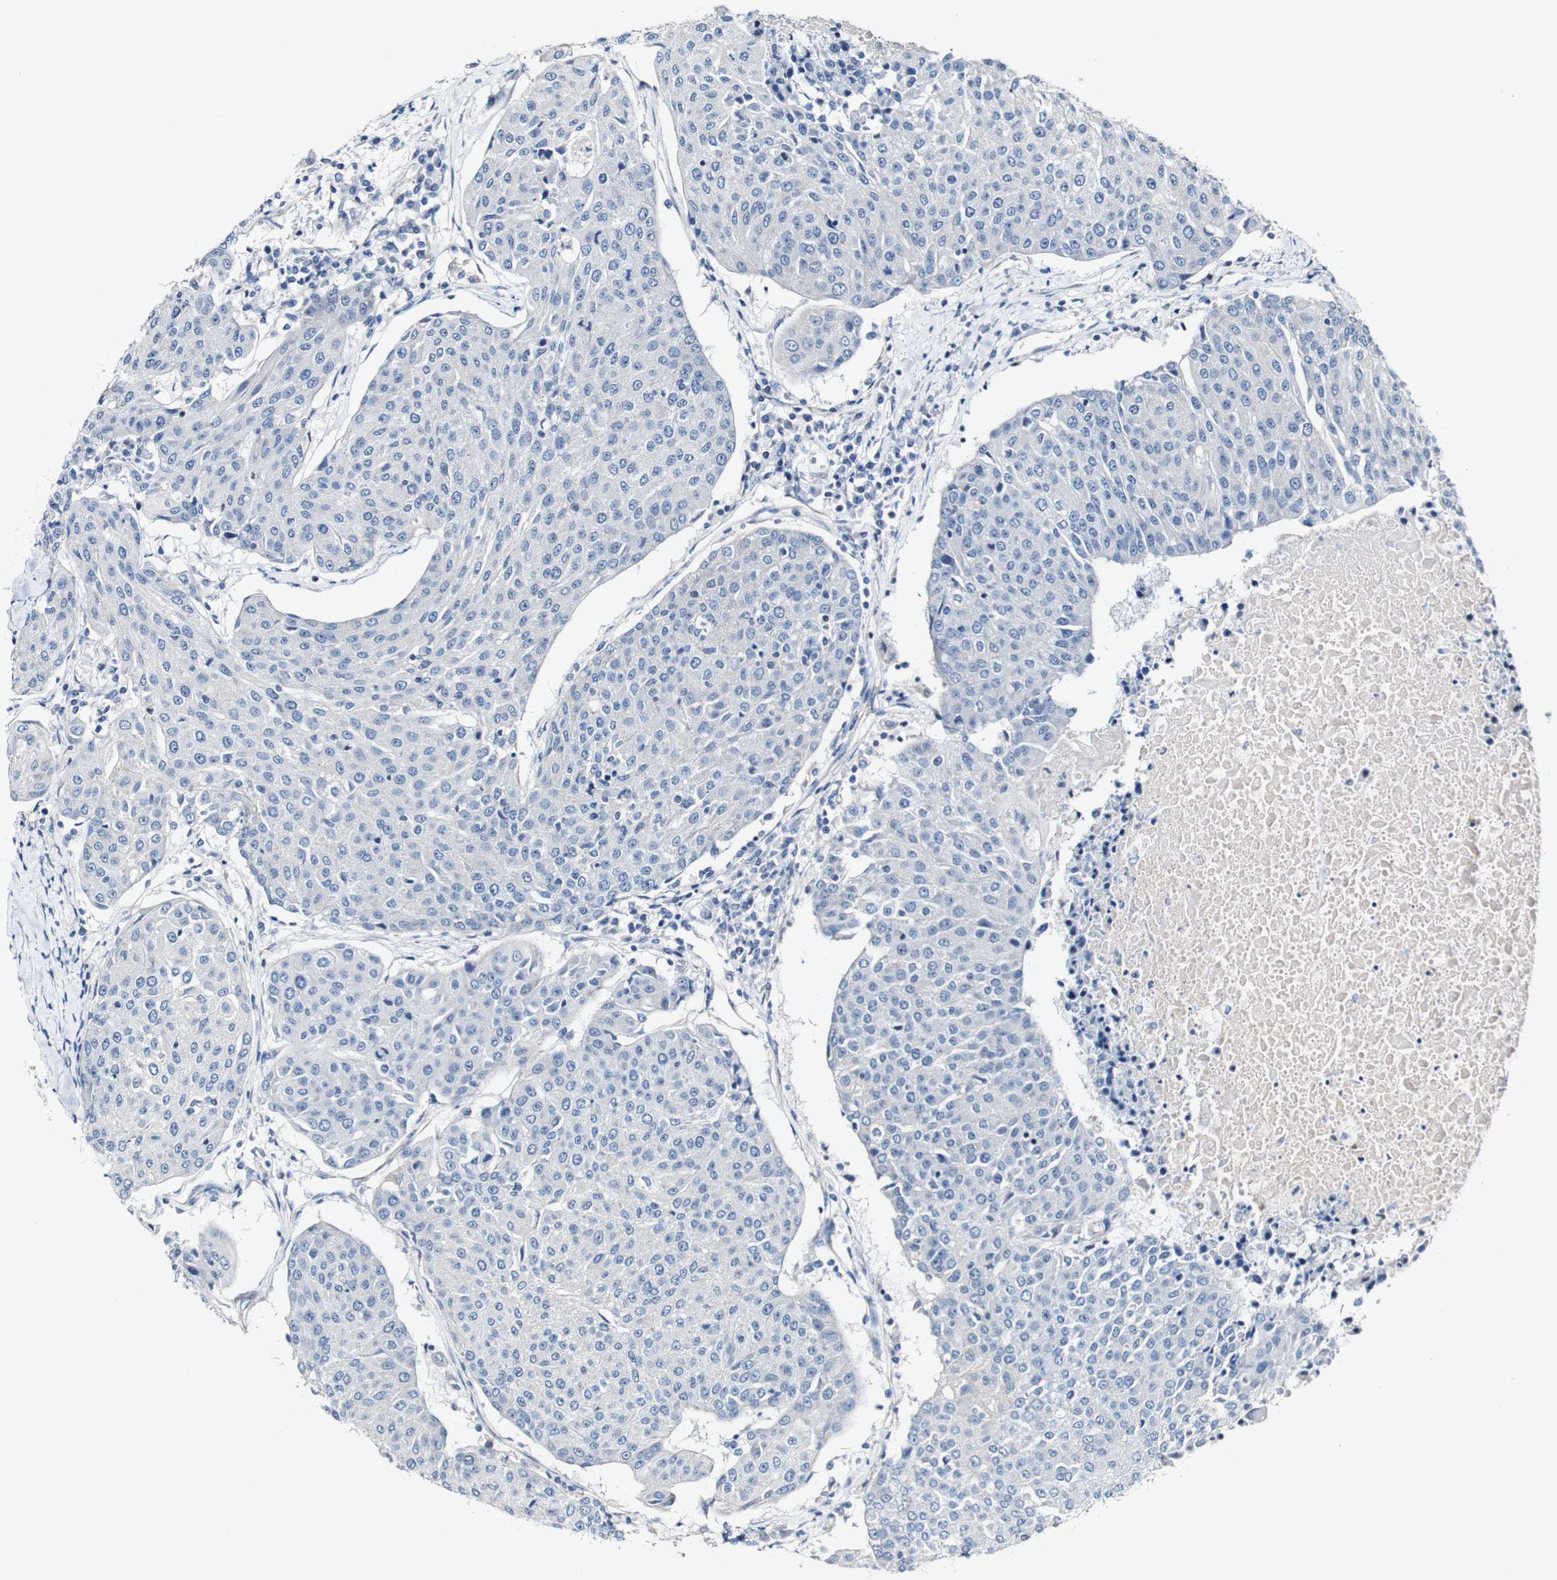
{"staining": {"intensity": "negative", "quantity": "none", "location": "none"}, "tissue": "urothelial cancer", "cell_type": "Tumor cells", "image_type": "cancer", "snomed": [{"axis": "morphology", "description": "Urothelial carcinoma, High grade"}, {"axis": "topography", "description": "Urinary bladder"}], "caption": "An immunohistochemistry (IHC) photomicrograph of urothelial cancer is shown. There is no staining in tumor cells of urothelial cancer.", "gene": "GRAMD1A", "patient": {"sex": "female", "age": 85}}